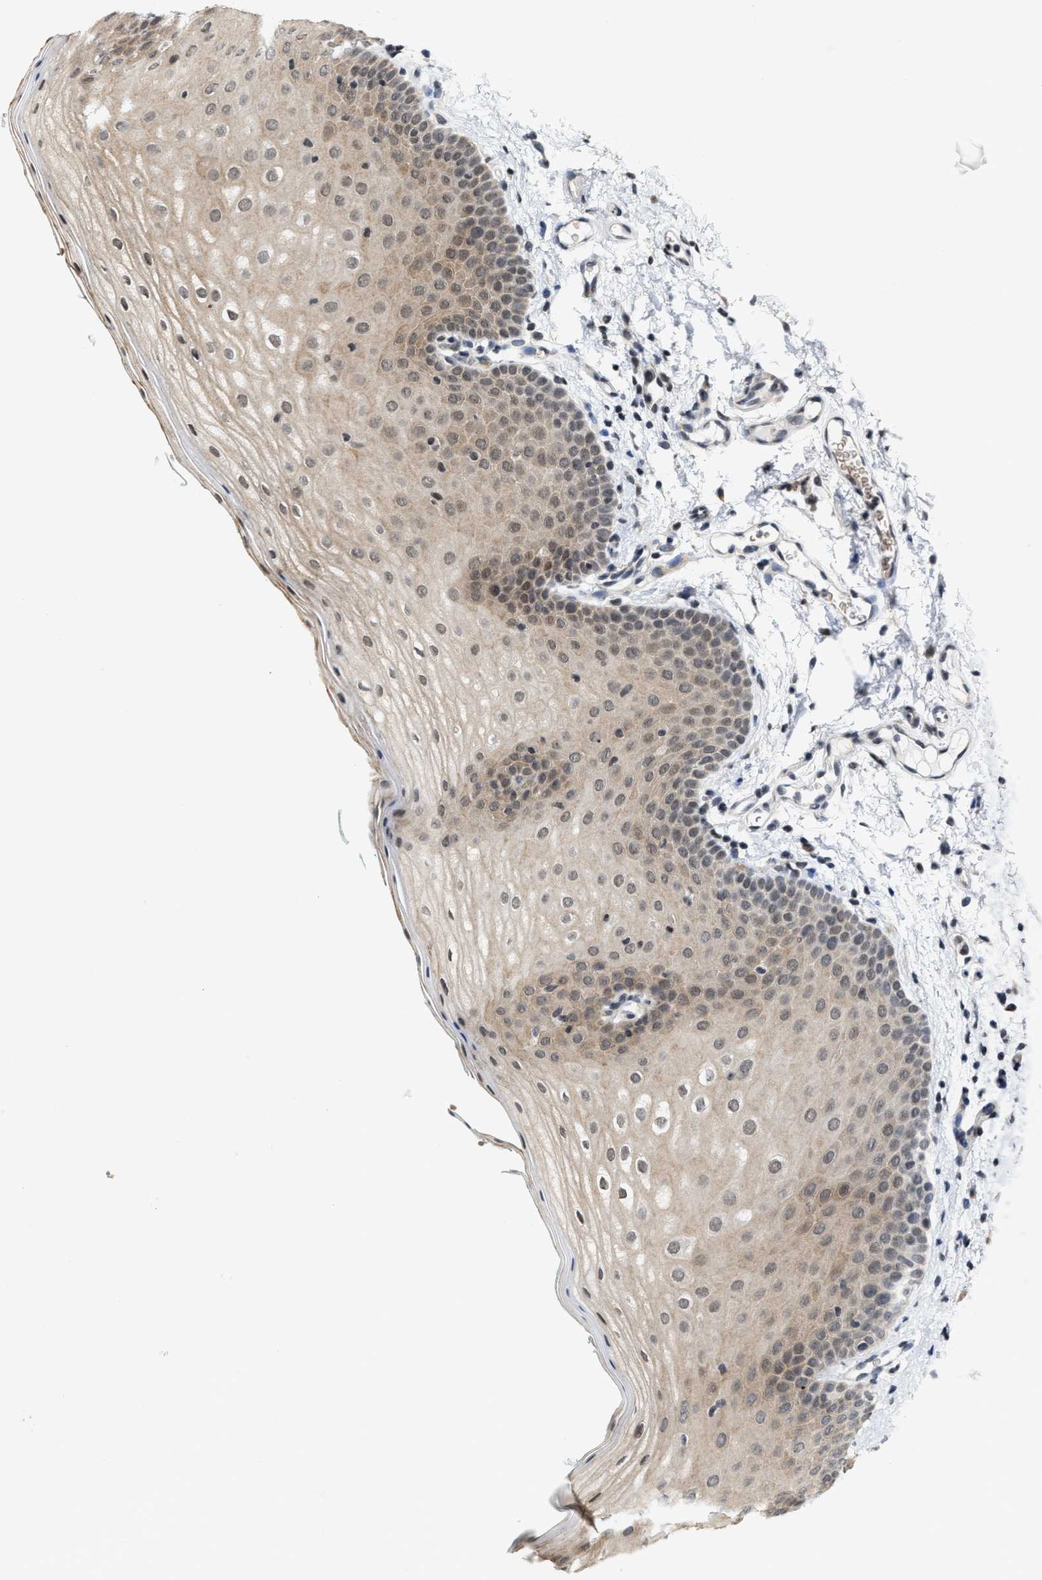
{"staining": {"intensity": "weak", "quantity": ">75%", "location": "cytoplasmic/membranous"}, "tissue": "oral mucosa", "cell_type": "Squamous epithelial cells", "image_type": "normal", "snomed": [{"axis": "morphology", "description": "Normal tissue, NOS"}, {"axis": "topography", "description": "Skin"}, {"axis": "topography", "description": "Oral tissue"}], "caption": "Benign oral mucosa exhibits weak cytoplasmic/membranous staining in approximately >75% of squamous epithelial cells.", "gene": "ANKRD6", "patient": {"sex": "male", "age": 84}}